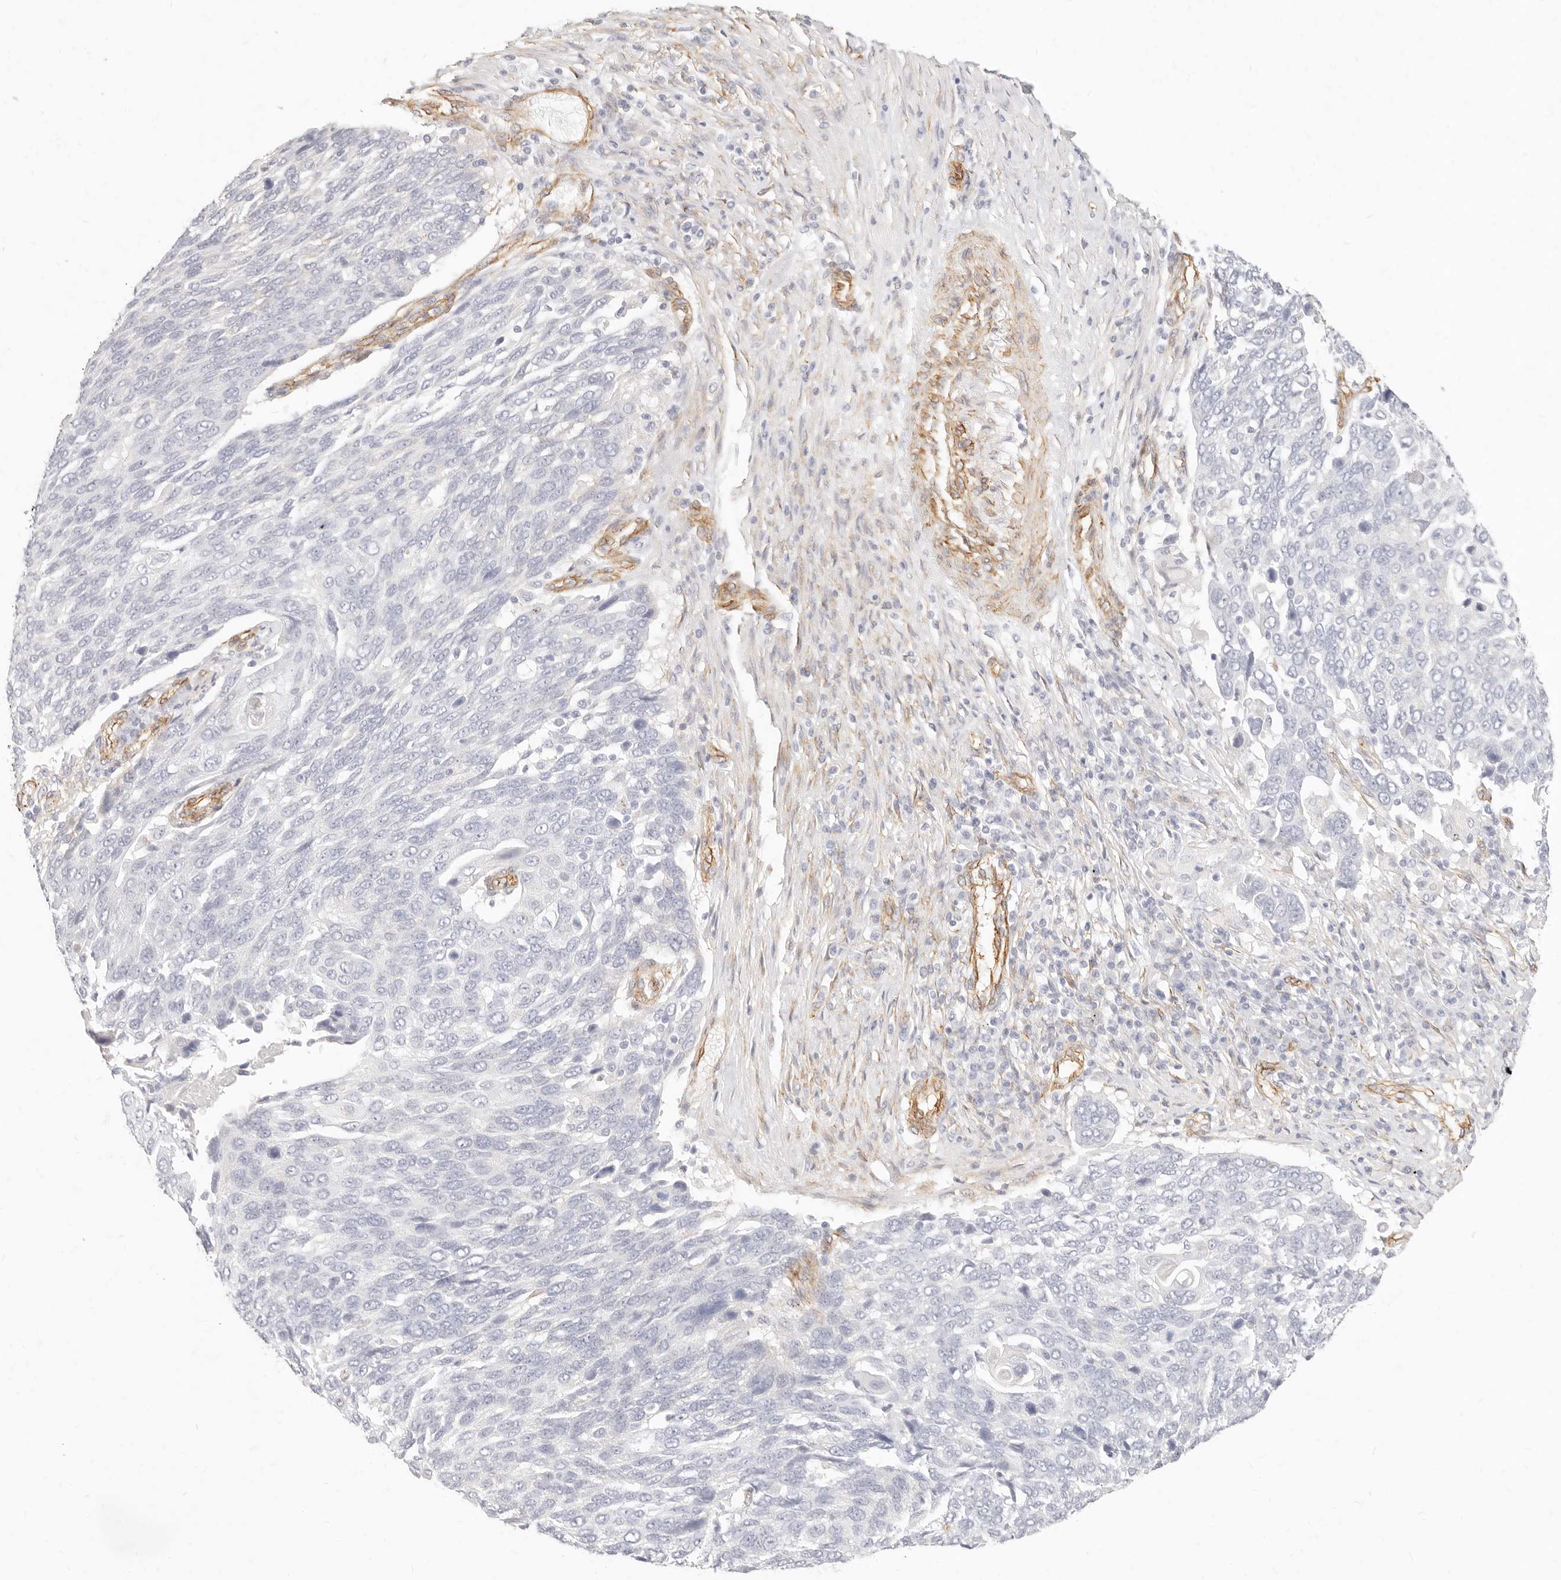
{"staining": {"intensity": "negative", "quantity": "none", "location": "none"}, "tissue": "lung cancer", "cell_type": "Tumor cells", "image_type": "cancer", "snomed": [{"axis": "morphology", "description": "Squamous cell carcinoma, NOS"}, {"axis": "topography", "description": "Lung"}], "caption": "High magnification brightfield microscopy of lung cancer stained with DAB (brown) and counterstained with hematoxylin (blue): tumor cells show no significant staining.", "gene": "NUS1", "patient": {"sex": "male", "age": 66}}